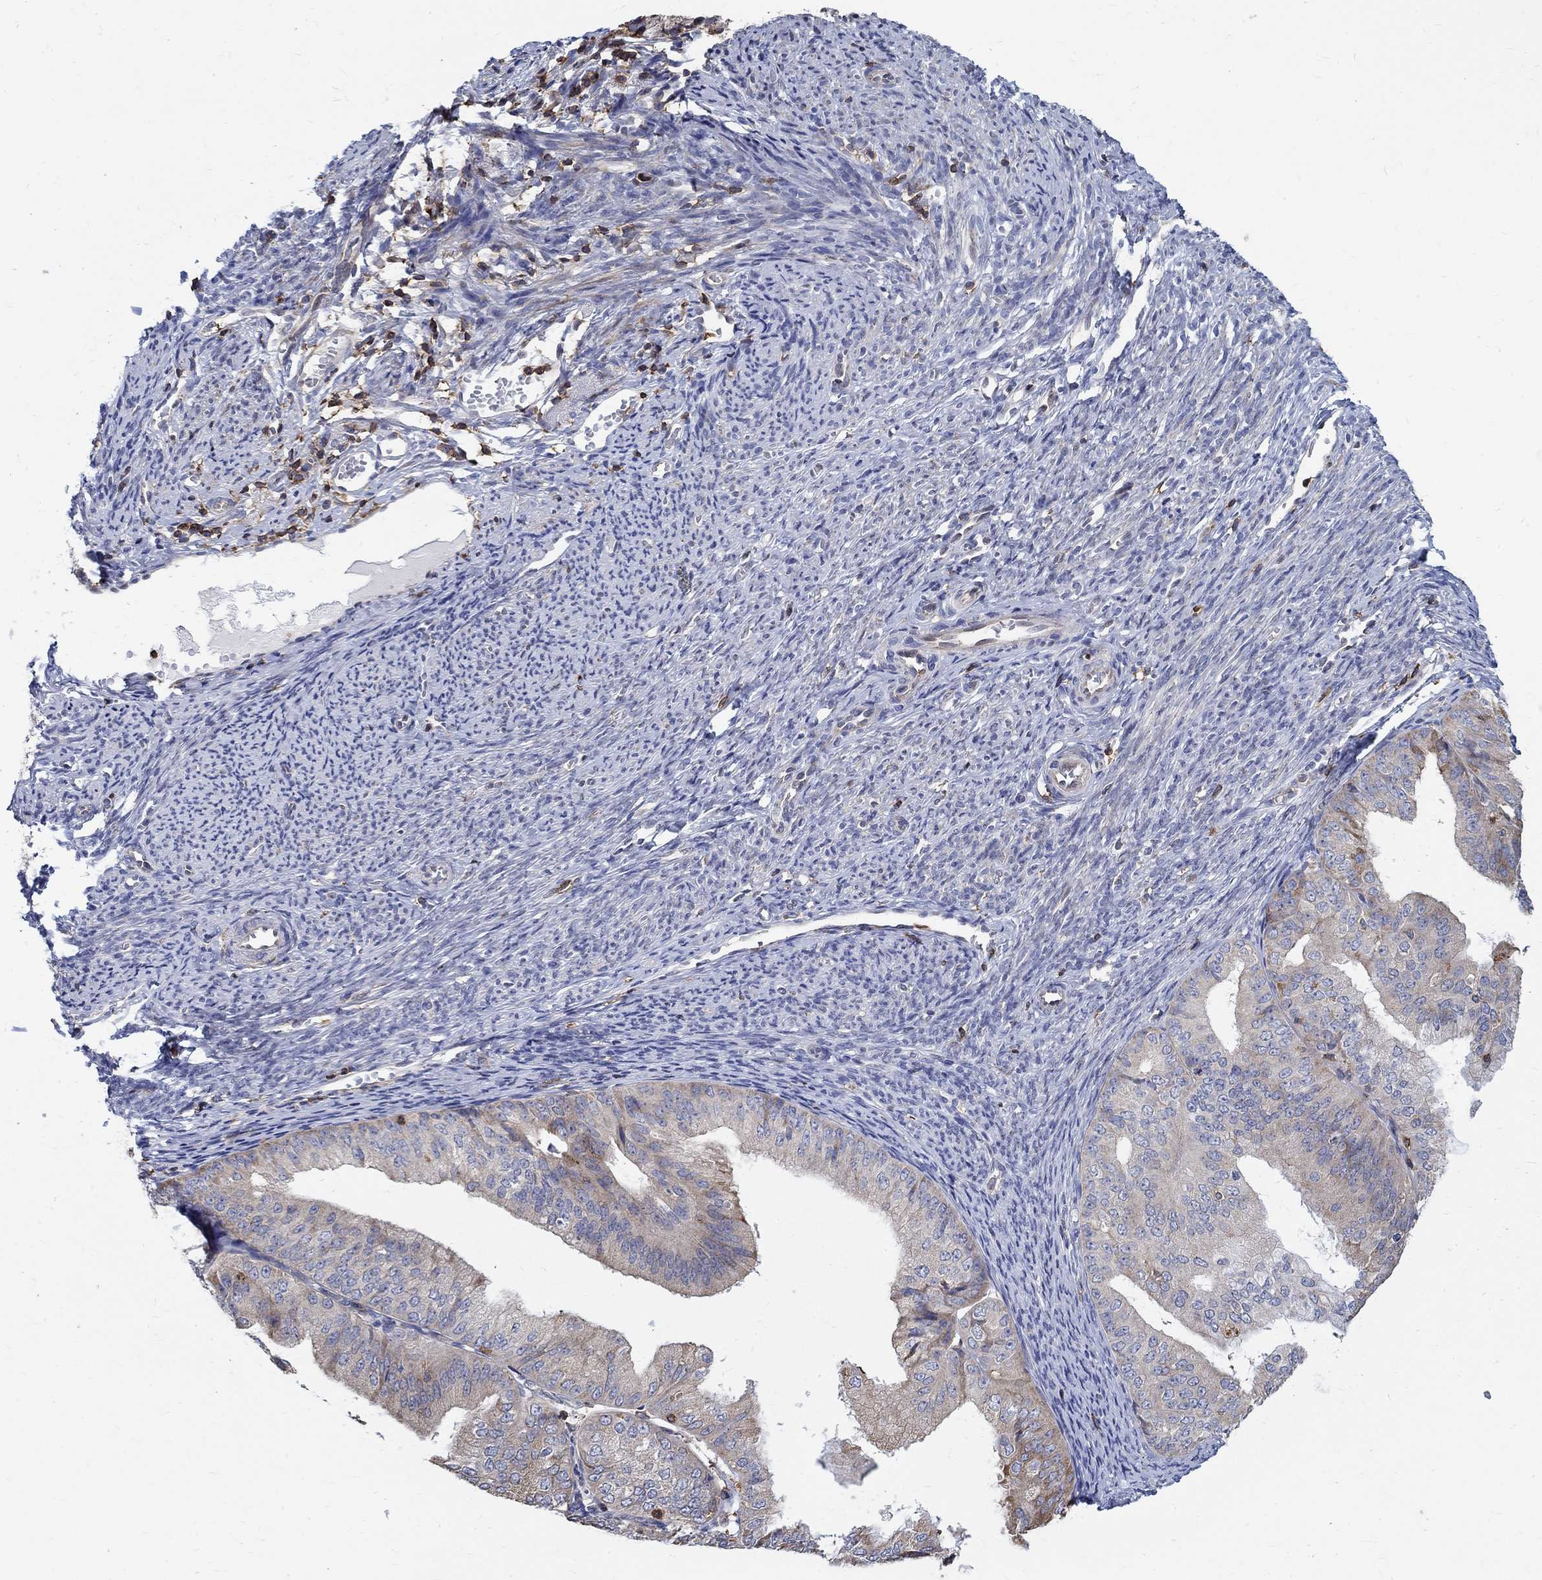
{"staining": {"intensity": "moderate", "quantity": "25%-75%", "location": "cytoplasmic/membranous"}, "tissue": "endometrial cancer", "cell_type": "Tumor cells", "image_type": "cancer", "snomed": [{"axis": "morphology", "description": "Adenocarcinoma, NOS"}, {"axis": "topography", "description": "Endometrium"}], "caption": "Protein expression analysis of human endometrial cancer reveals moderate cytoplasmic/membranous expression in approximately 25%-75% of tumor cells.", "gene": "AGAP2", "patient": {"sex": "female", "age": 63}}